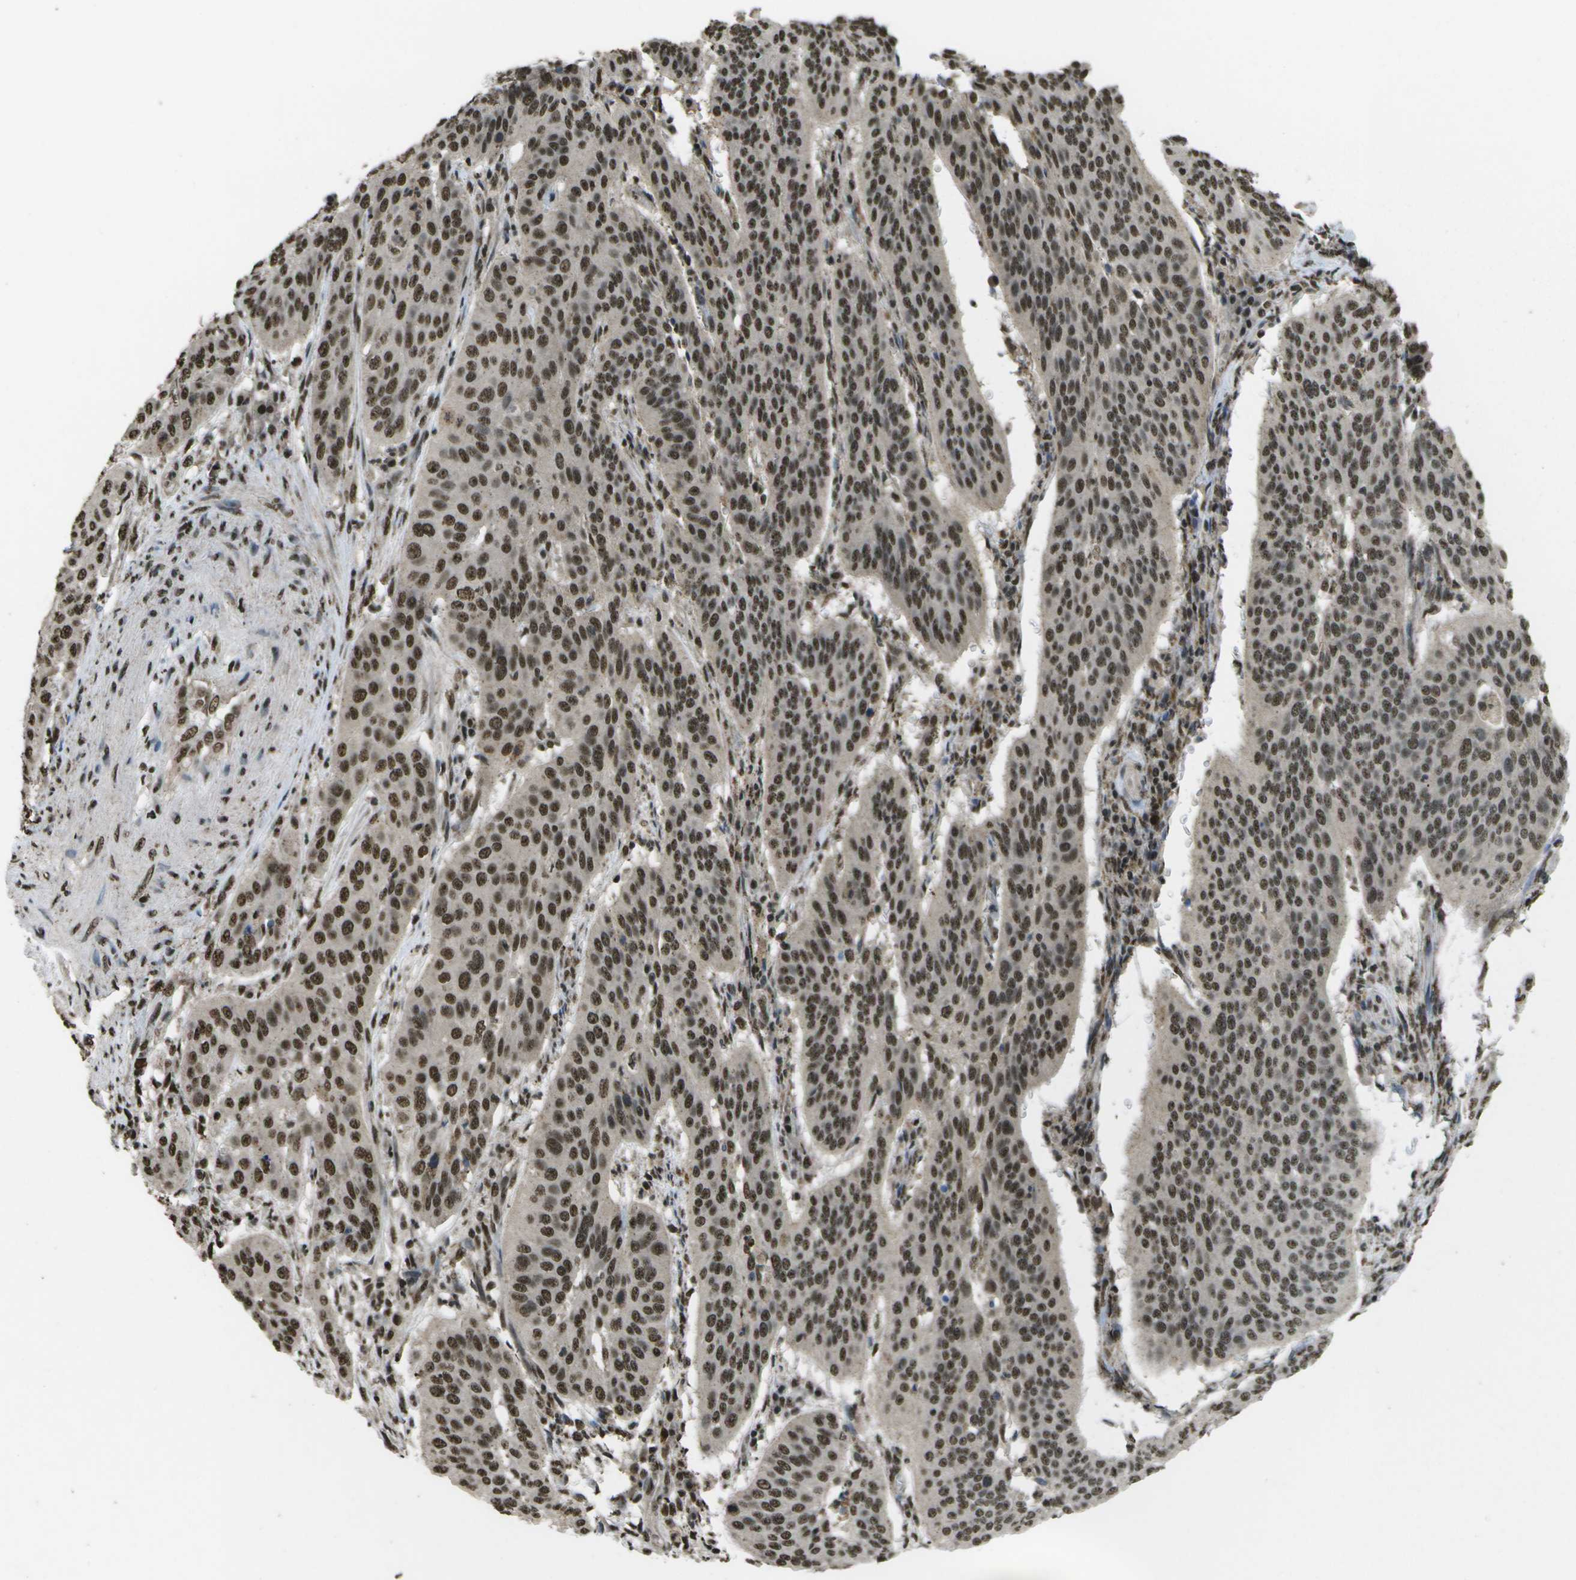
{"staining": {"intensity": "moderate", "quantity": ">75%", "location": "nuclear"}, "tissue": "cervical cancer", "cell_type": "Tumor cells", "image_type": "cancer", "snomed": [{"axis": "morphology", "description": "Normal tissue, NOS"}, {"axis": "morphology", "description": "Squamous cell carcinoma, NOS"}, {"axis": "topography", "description": "Cervix"}], "caption": "A micrograph of human cervical cancer (squamous cell carcinoma) stained for a protein reveals moderate nuclear brown staining in tumor cells.", "gene": "SPEN", "patient": {"sex": "female", "age": 39}}